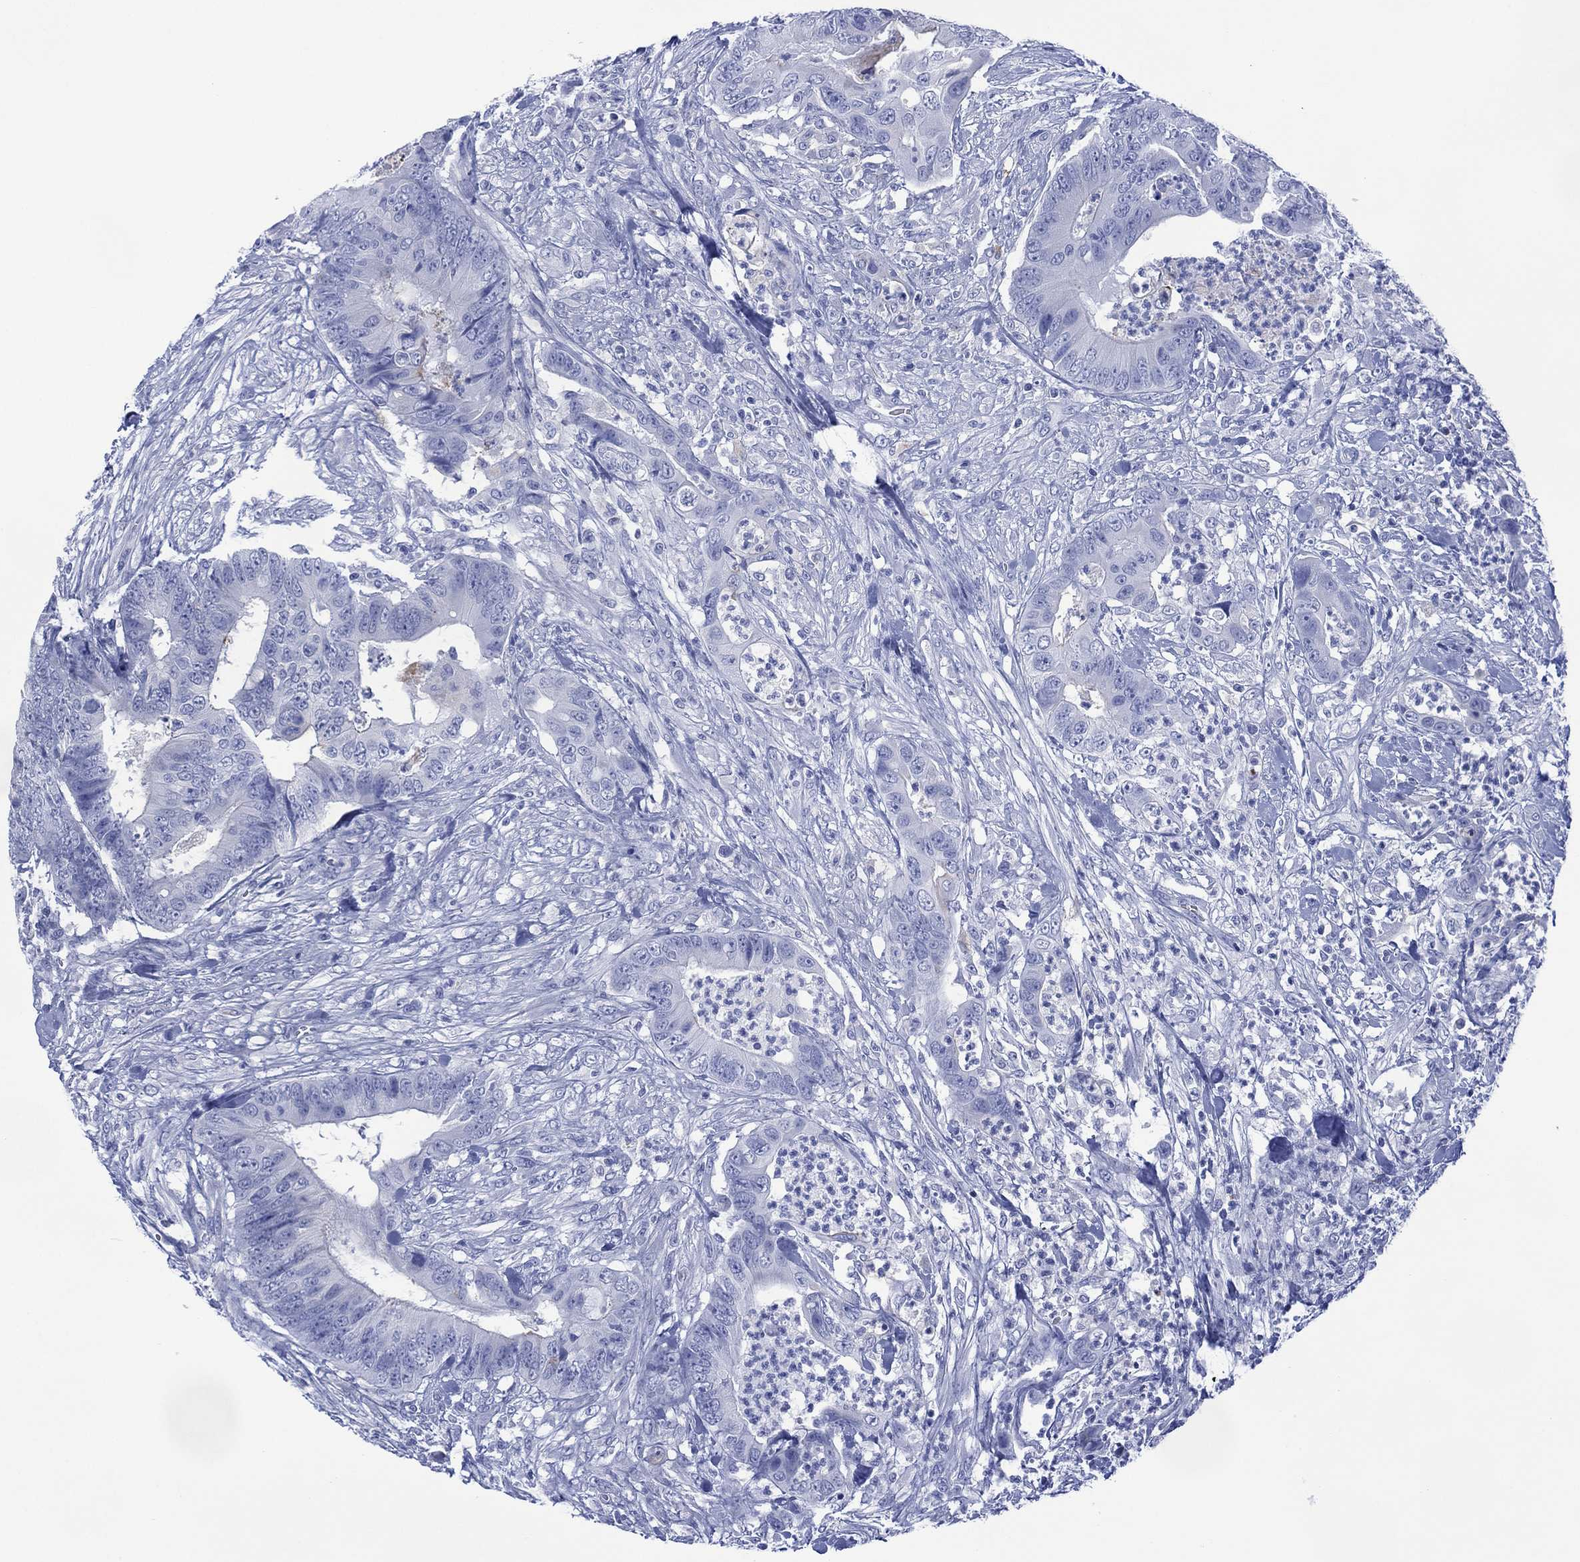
{"staining": {"intensity": "negative", "quantity": "none", "location": "none"}, "tissue": "colorectal cancer", "cell_type": "Tumor cells", "image_type": "cancer", "snomed": [{"axis": "morphology", "description": "Adenocarcinoma, NOS"}, {"axis": "topography", "description": "Colon"}], "caption": "A micrograph of human colorectal cancer is negative for staining in tumor cells.", "gene": "DPP4", "patient": {"sex": "male", "age": 84}}